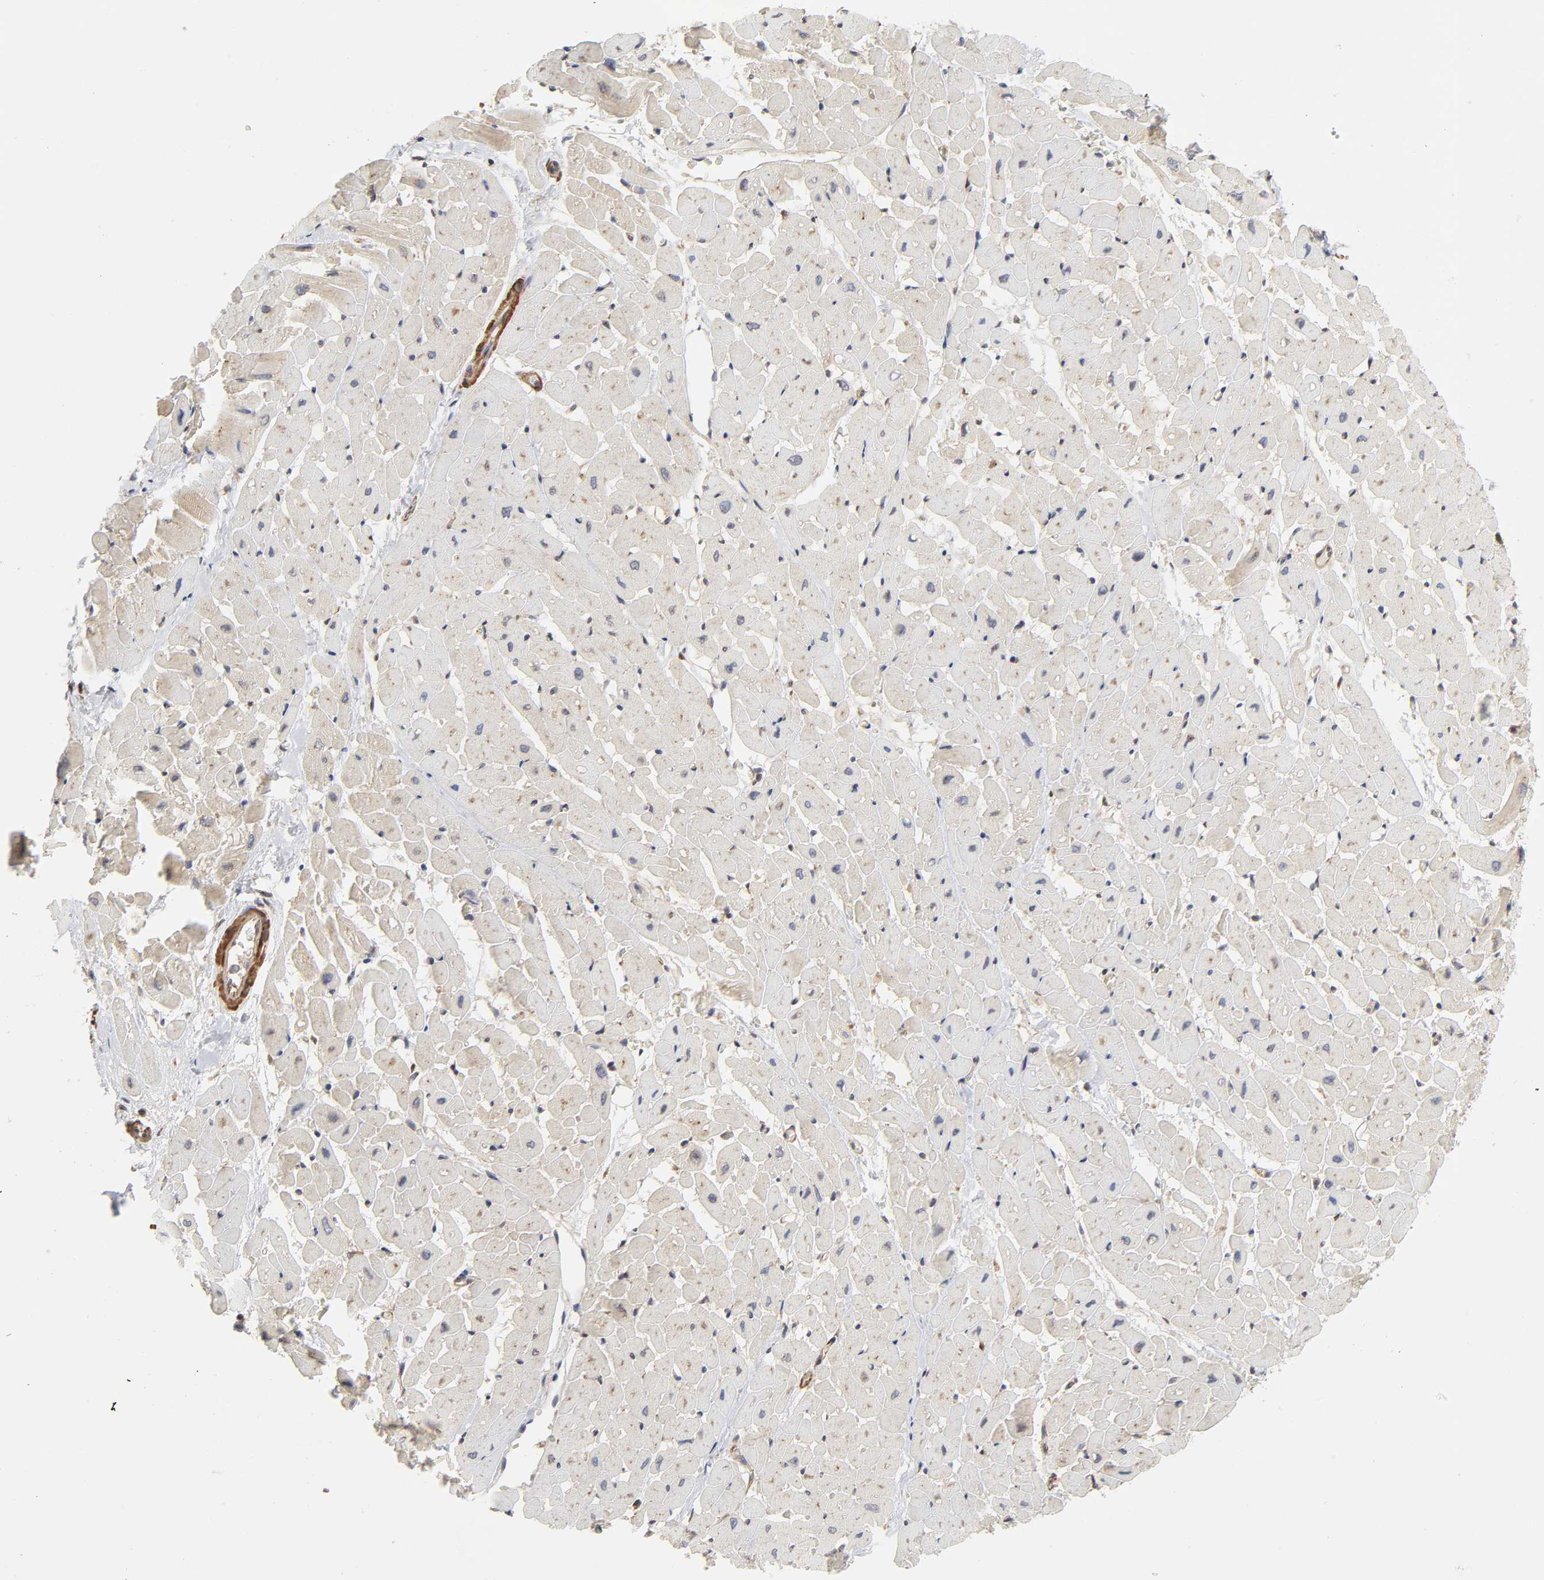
{"staining": {"intensity": "moderate", "quantity": ">75%", "location": "cytoplasmic/membranous"}, "tissue": "heart muscle", "cell_type": "Cardiomyocytes", "image_type": "normal", "snomed": [{"axis": "morphology", "description": "Normal tissue, NOS"}, {"axis": "topography", "description": "Heart"}], "caption": "The micrograph shows staining of normal heart muscle, revealing moderate cytoplasmic/membranous protein expression (brown color) within cardiomyocytes. The protein of interest is stained brown, and the nuclei are stained in blue (DAB IHC with brightfield microscopy, high magnification).", "gene": "GNPTG", "patient": {"sex": "male", "age": 45}}